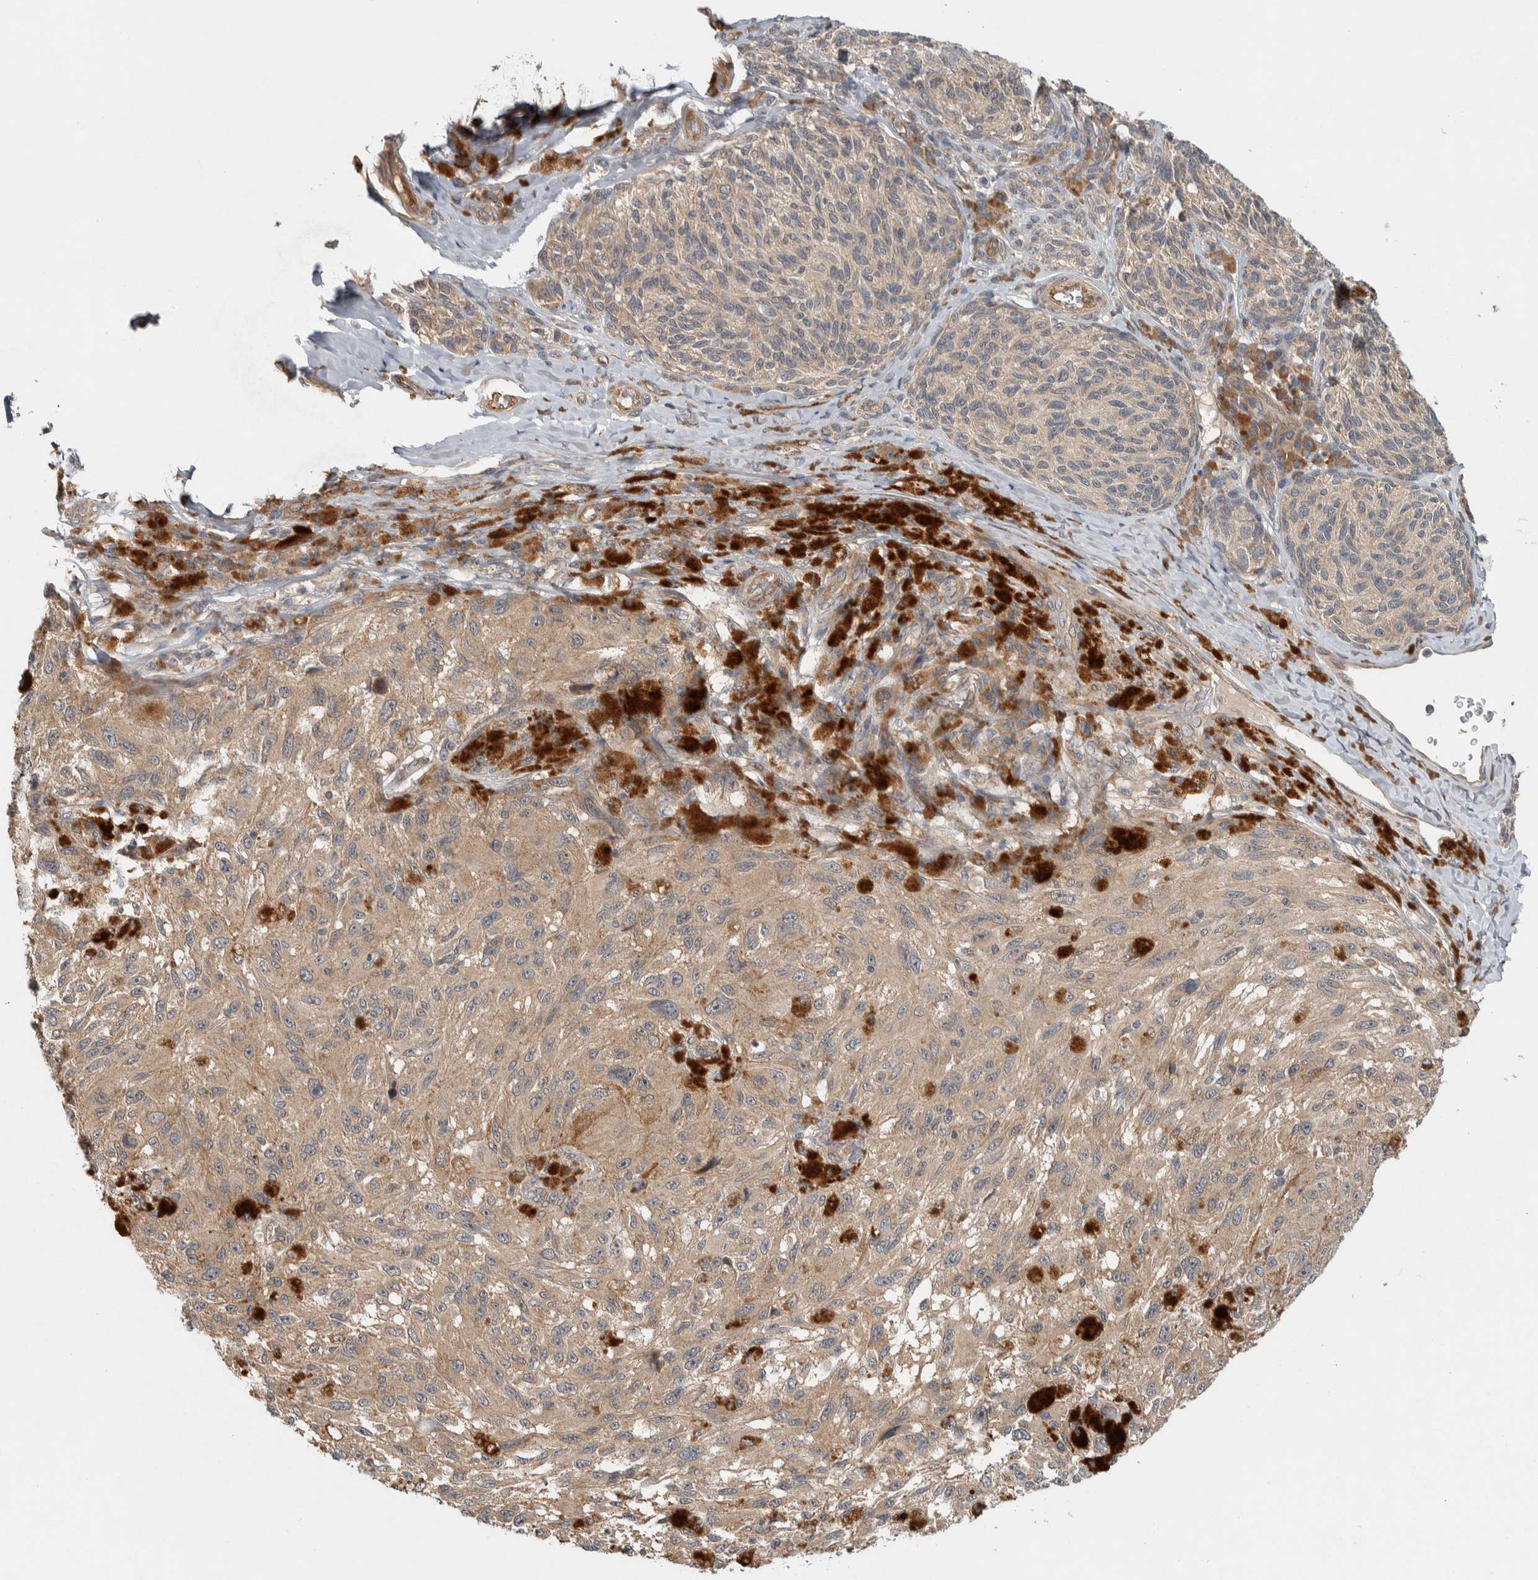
{"staining": {"intensity": "weak", "quantity": ">75%", "location": "cytoplasmic/membranous"}, "tissue": "melanoma", "cell_type": "Tumor cells", "image_type": "cancer", "snomed": [{"axis": "morphology", "description": "Malignant melanoma, NOS"}, {"axis": "topography", "description": "Skin"}], "caption": "Malignant melanoma was stained to show a protein in brown. There is low levels of weak cytoplasmic/membranous expression in about >75% of tumor cells. (DAB (3,3'-diaminobenzidine) IHC with brightfield microscopy, high magnification).", "gene": "TBC1D31", "patient": {"sex": "female", "age": 73}}